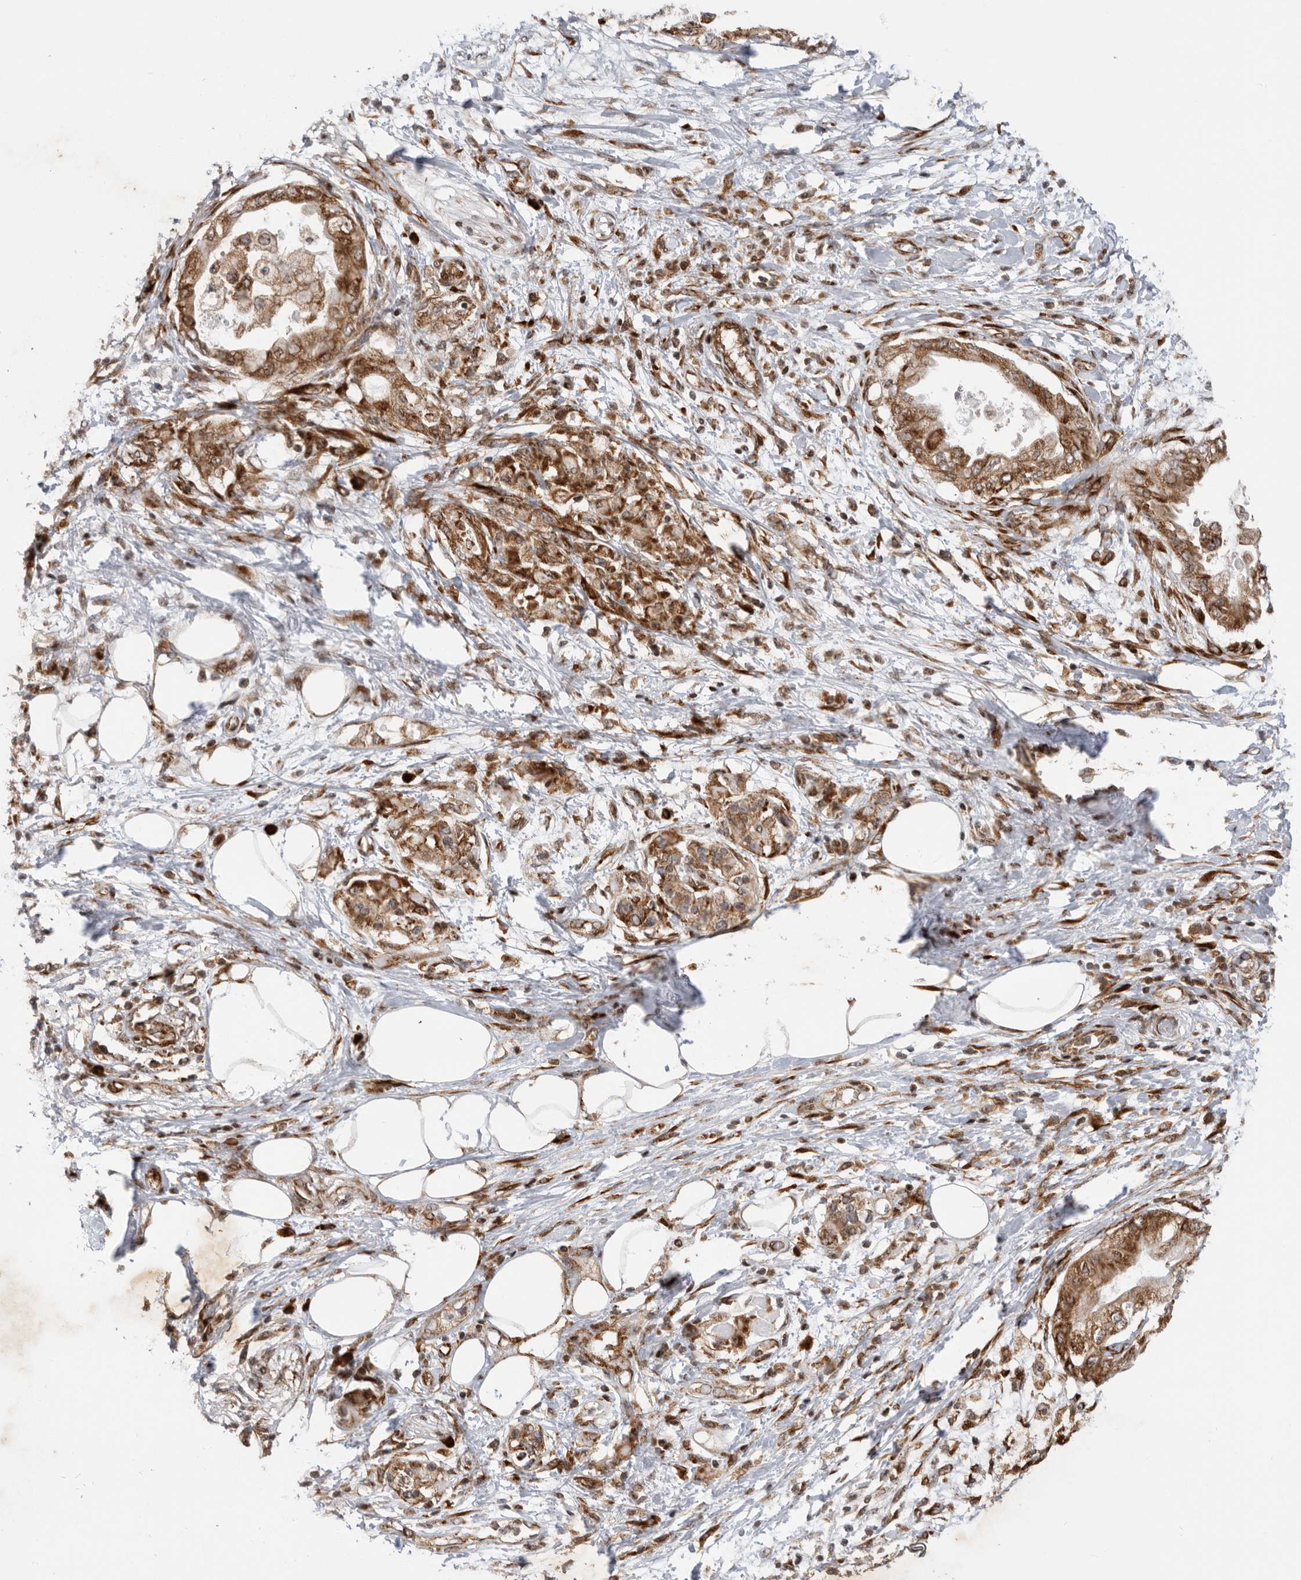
{"staining": {"intensity": "moderate", "quantity": ">75%", "location": "cytoplasmic/membranous"}, "tissue": "pancreatic cancer", "cell_type": "Tumor cells", "image_type": "cancer", "snomed": [{"axis": "morphology", "description": "Normal tissue, NOS"}, {"axis": "morphology", "description": "Adenocarcinoma, NOS"}, {"axis": "topography", "description": "Pancreas"}, {"axis": "topography", "description": "Duodenum"}], "caption": "A histopathology image of pancreatic adenocarcinoma stained for a protein displays moderate cytoplasmic/membranous brown staining in tumor cells.", "gene": "FZD3", "patient": {"sex": "female", "age": 60}}